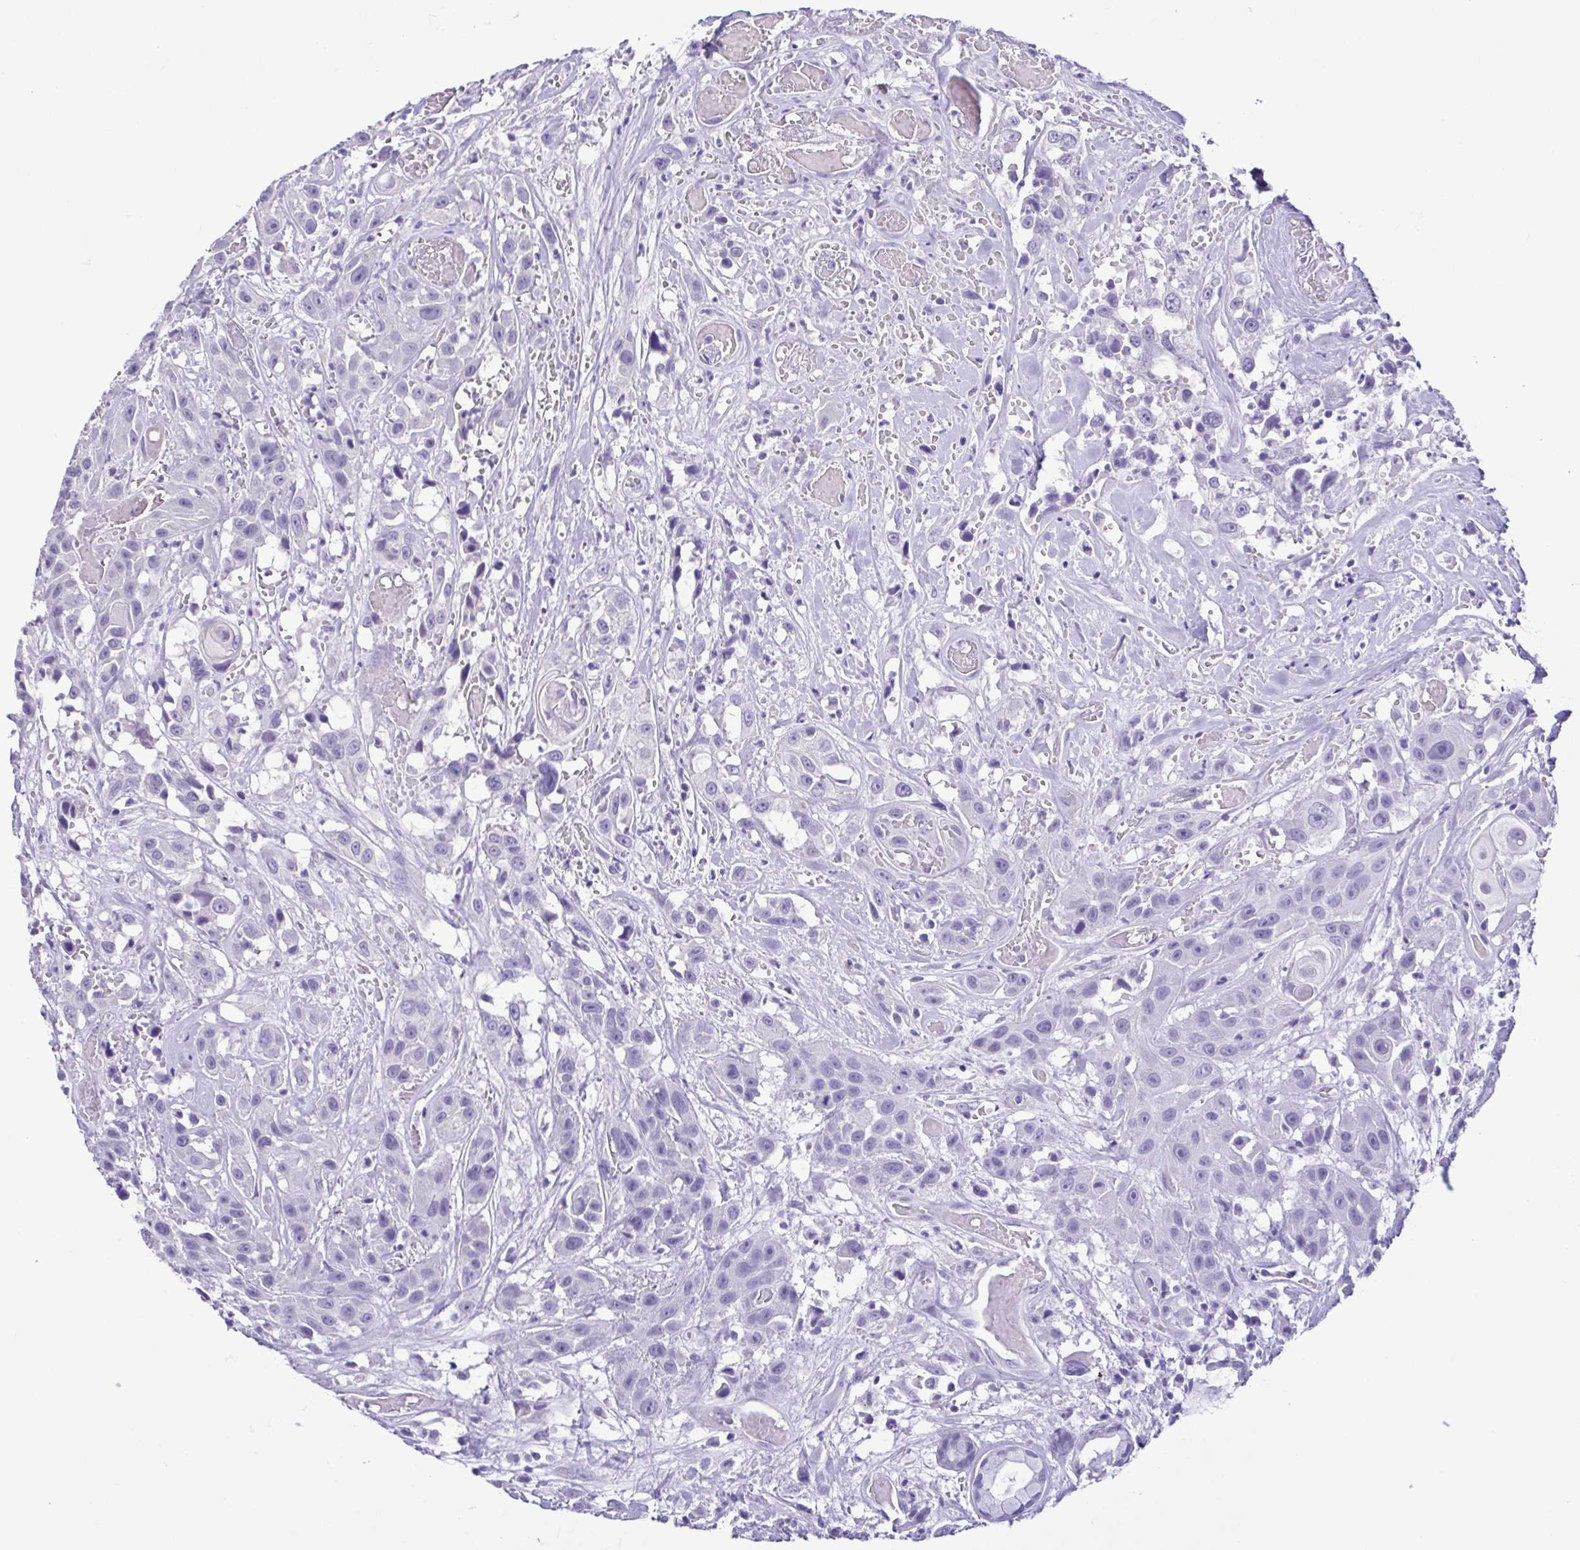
{"staining": {"intensity": "negative", "quantity": "none", "location": "none"}, "tissue": "head and neck cancer", "cell_type": "Tumor cells", "image_type": "cancer", "snomed": [{"axis": "morphology", "description": "Squamous cell carcinoma, NOS"}, {"axis": "topography", "description": "Head-Neck"}], "caption": "Head and neck squamous cell carcinoma was stained to show a protein in brown. There is no significant positivity in tumor cells.", "gene": "CBY2", "patient": {"sex": "male", "age": 57}}